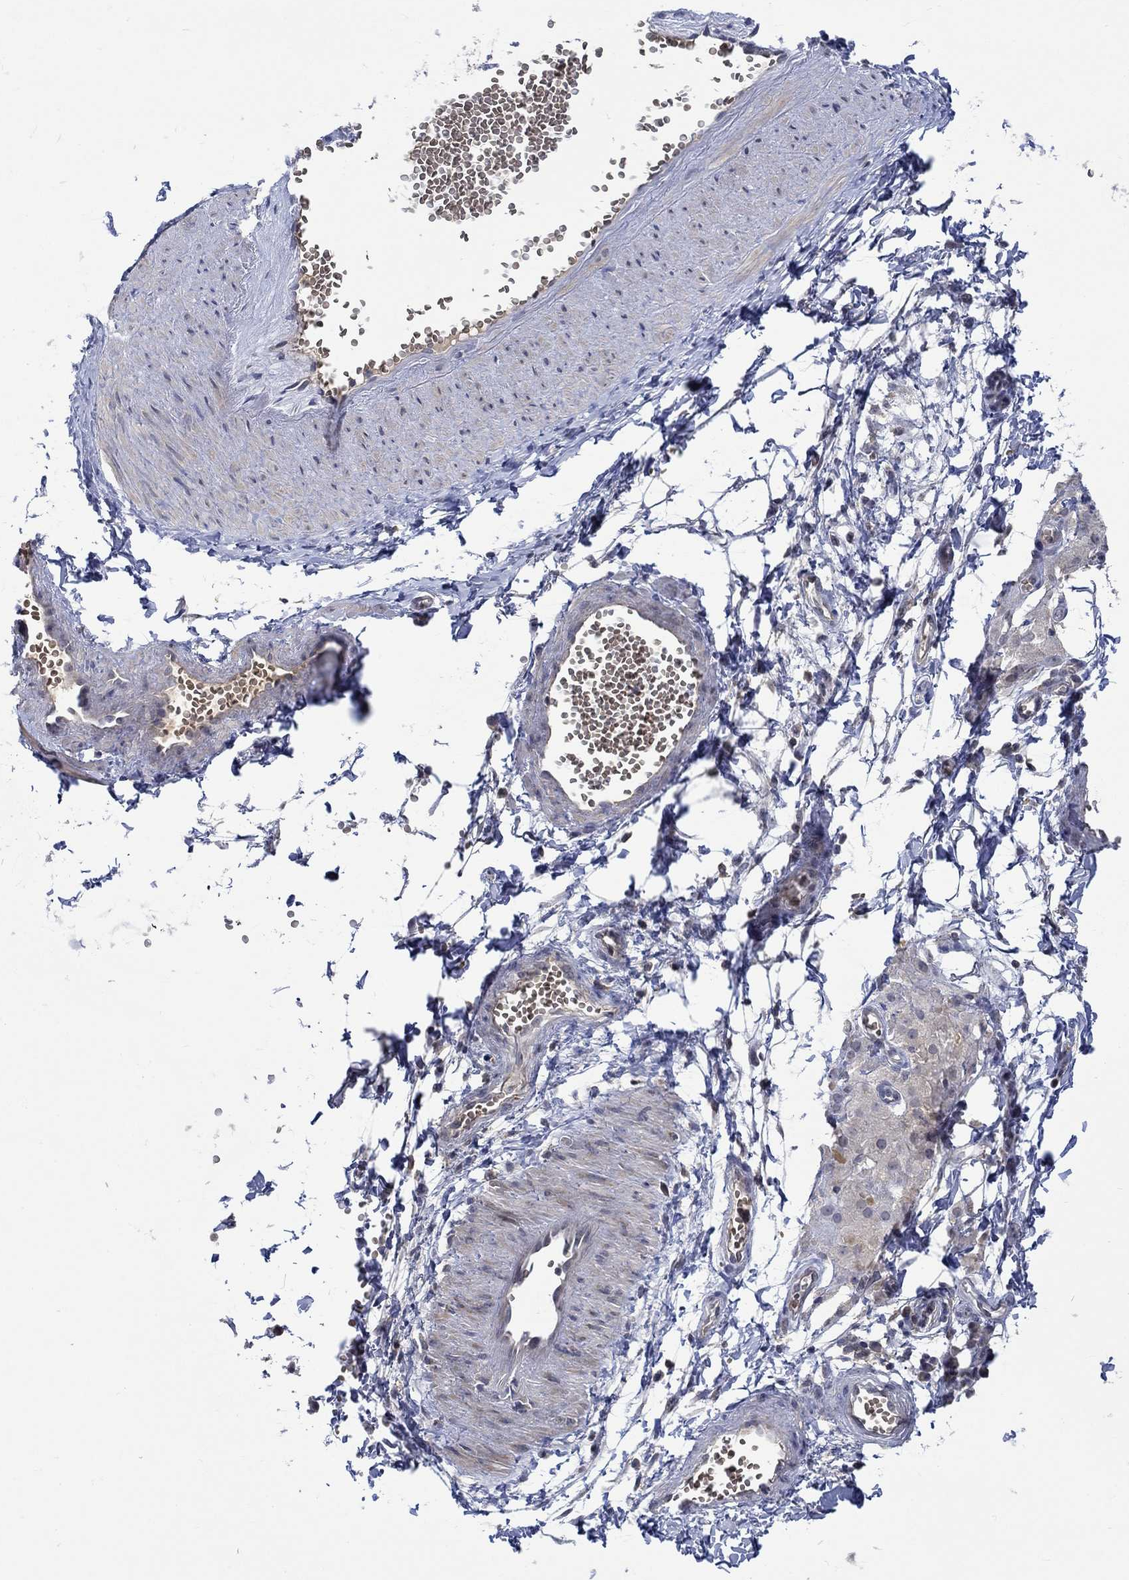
{"staining": {"intensity": "negative", "quantity": "none", "location": "none"}, "tissue": "adipose tissue", "cell_type": "Adipocytes", "image_type": "normal", "snomed": [{"axis": "morphology", "description": "Normal tissue, NOS"}, {"axis": "topography", "description": "Smooth muscle"}, {"axis": "topography", "description": "Peripheral nerve tissue"}], "caption": "IHC histopathology image of unremarkable adipose tissue: human adipose tissue stained with DAB exhibits no significant protein staining in adipocytes.", "gene": "WASF1", "patient": {"sex": "male", "age": 22}}